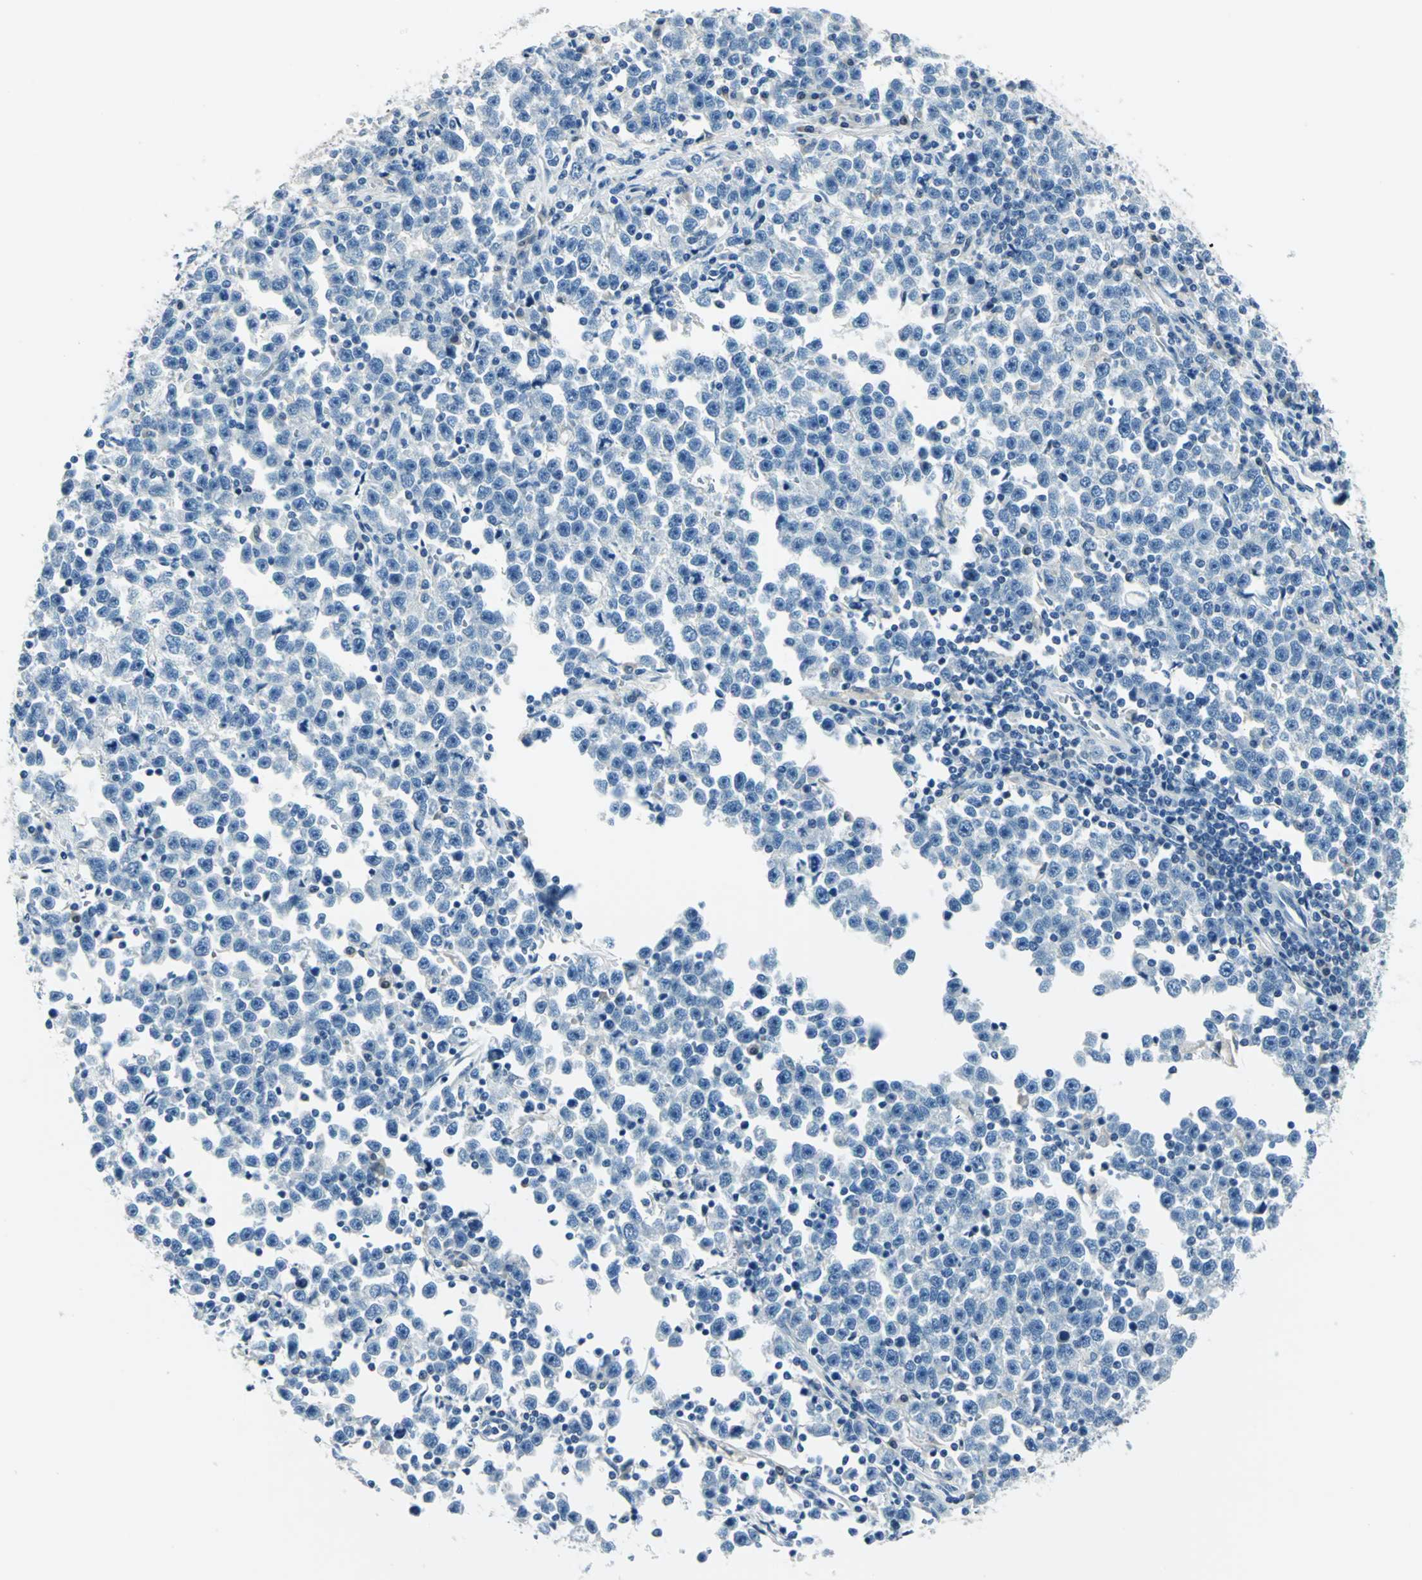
{"staining": {"intensity": "negative", "quantity": "none", "location": "none"}, "tissue": "testis cancer", "cell_type": "Tumor cells", "image_type": "cancer", "snomed": [{"axis": "morphology", "description": "Seminoma, NOS"}, {"axis": "topography", "description": "Testis"}], "caption": "DAB immunohistochemical staining of human testis cancer (seminoma) exhibits no significant staining in tumor cells. (DAB (3,3'-diaminobenzidine) IHC visualized using brightfield microscopy, high magnification).", "gene": "AKR1A1", "patient": {"sex": "male", "age": 43}}